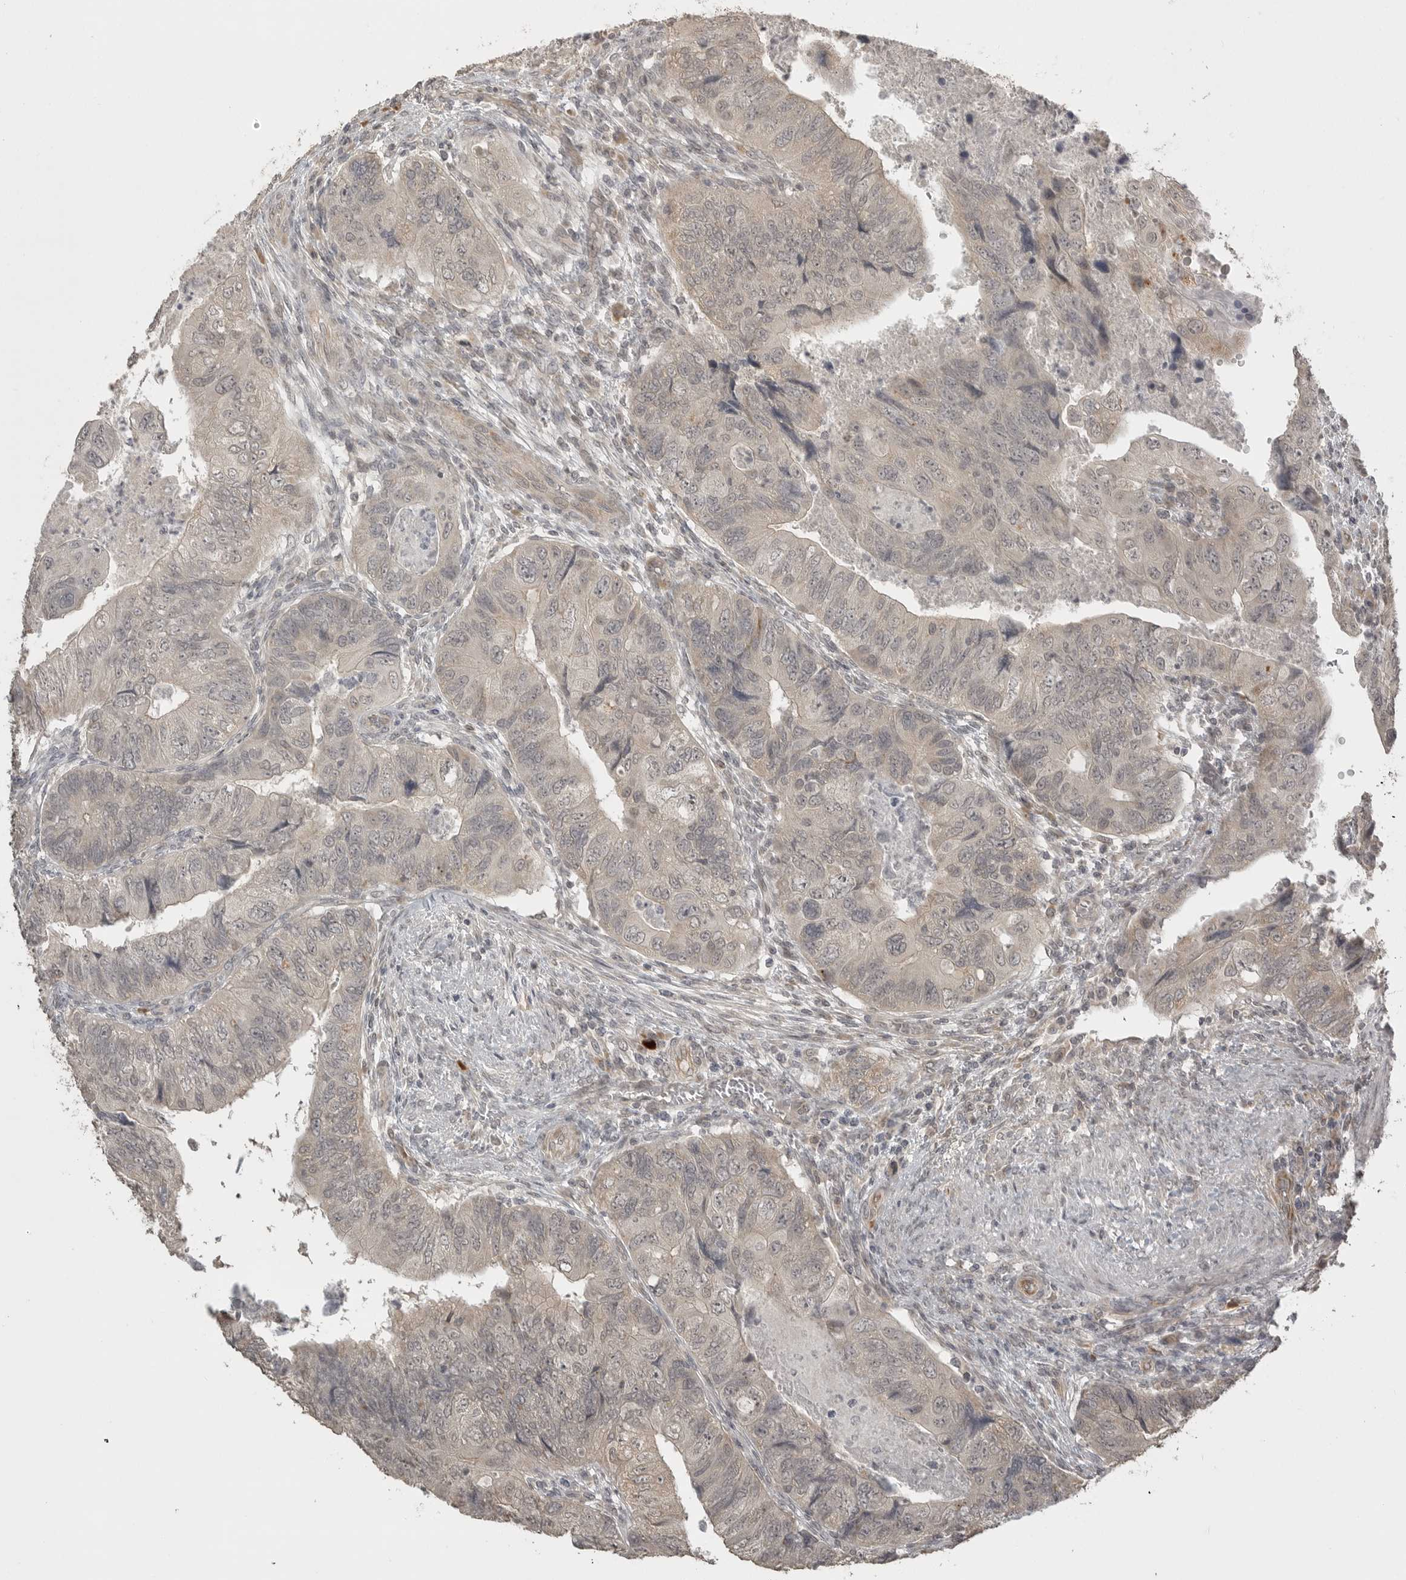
{"staining": {"intensity": "negative", "quantity": "none", "location": "none"}, "tissue": "colorectal cancer", "cell_type": "Tumor cells", "image_type": "cancer", "snomed": [{"axis": "morphology", "description": "Adenocarcinoma, NOS"}, {"axis": "topography", "description": "Rectum"}], "caption": "IHC of colorectal cancer reveals no staining in tumor cells.", "gene": "SMG8", "patient": {"sex": "male", "age": 63}}